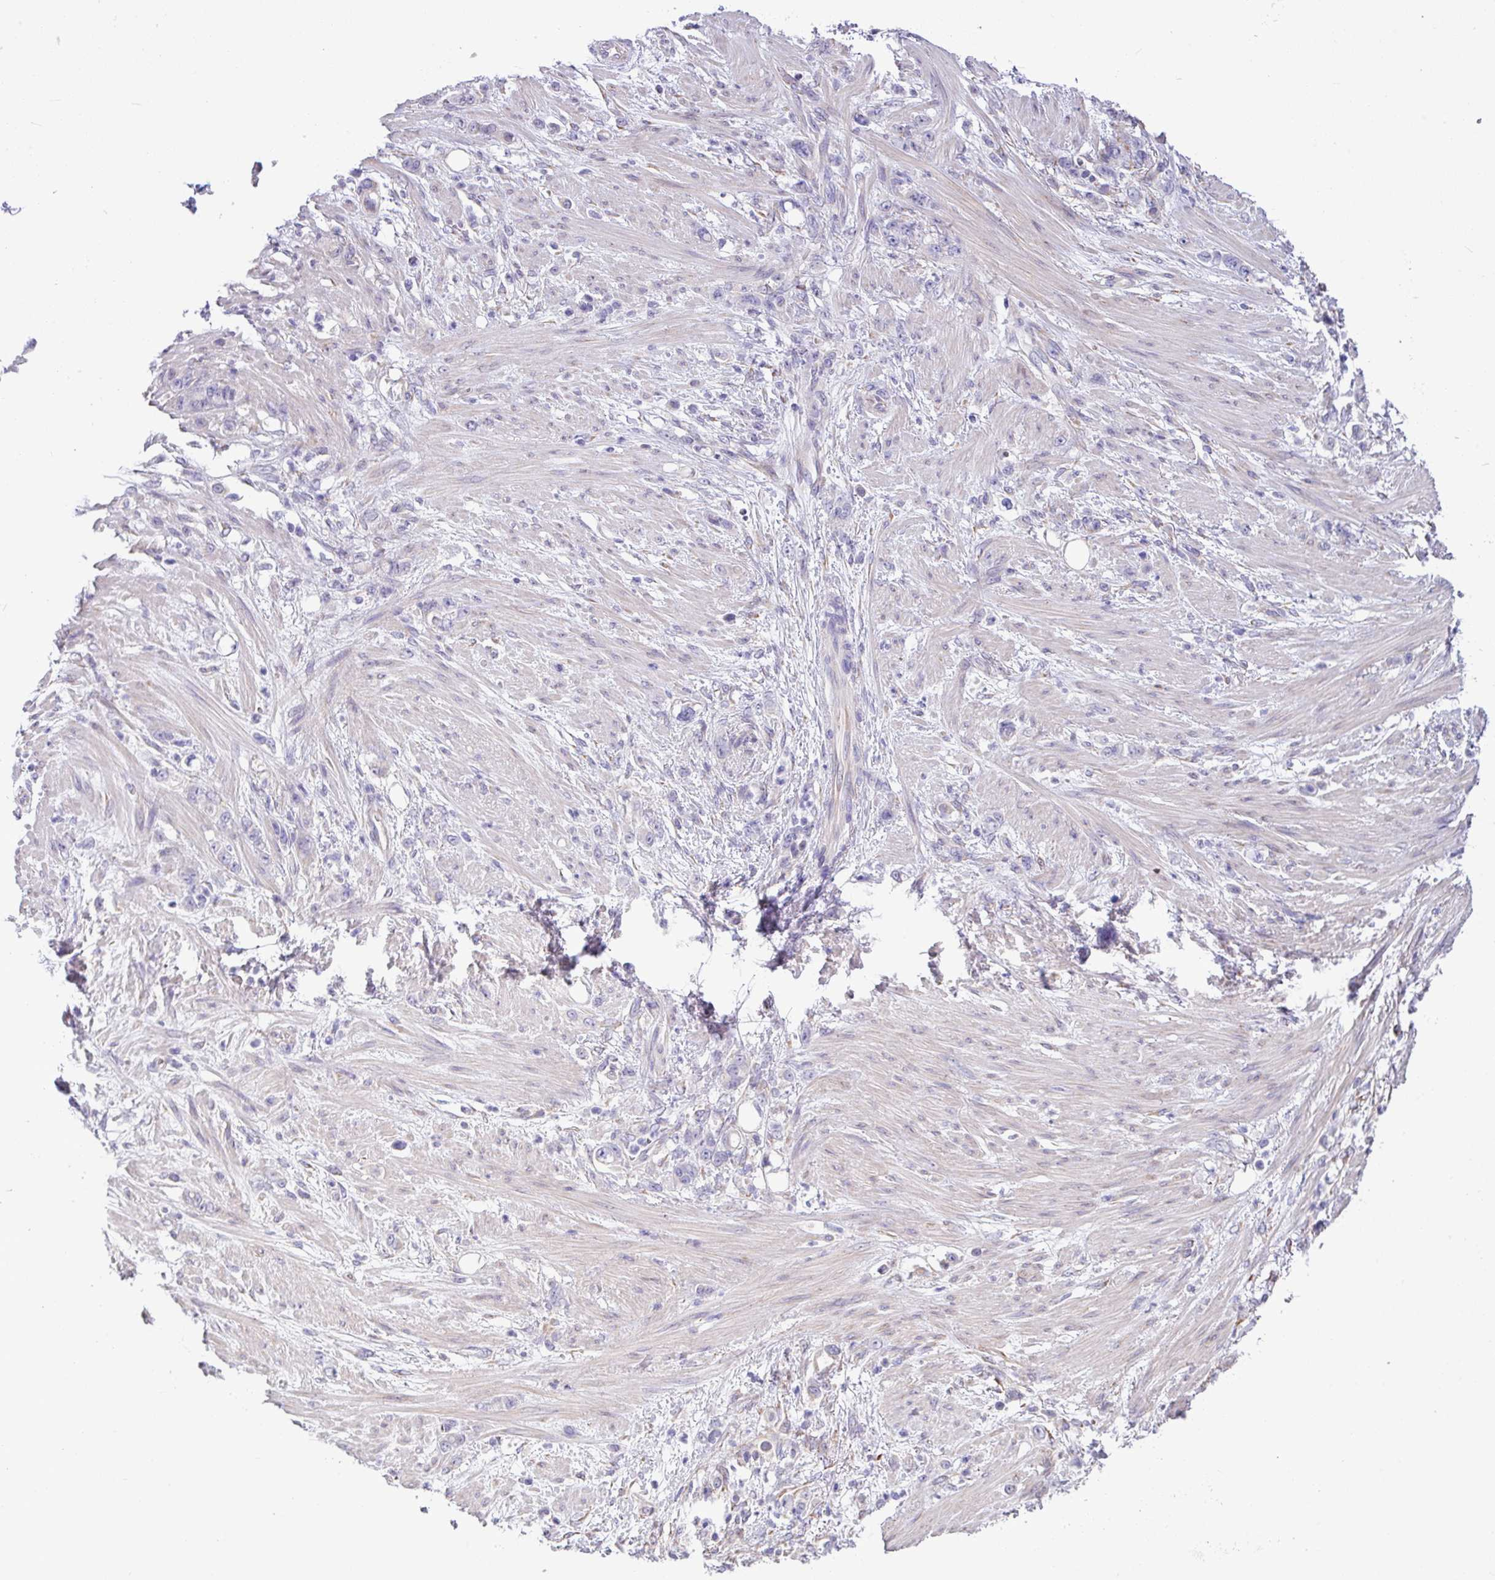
{"staining": {"intensity": "negative", "quantity": "none", "location": "none"}, "tissue": "stomach cancer", "cell_type": "Tumor cells", "image_type": "cancer", "snomed": [{"axis": "morphology", "description": "Normal tissue, NOS"}, {"axis": "morphology", "description": "Adenocarcinoma, NOS"}, {"axis": "topography", "description": "Stomach"}], "caption": "There is no significant positivity in tumor cells of stomach cancer (adenocarcinoma). (DAB (3,3'-diaminobenzidine) IHC with hematoxylin counter stain).", "gene": "IRGC", "patient": {"sex": "female", "age": 79}}